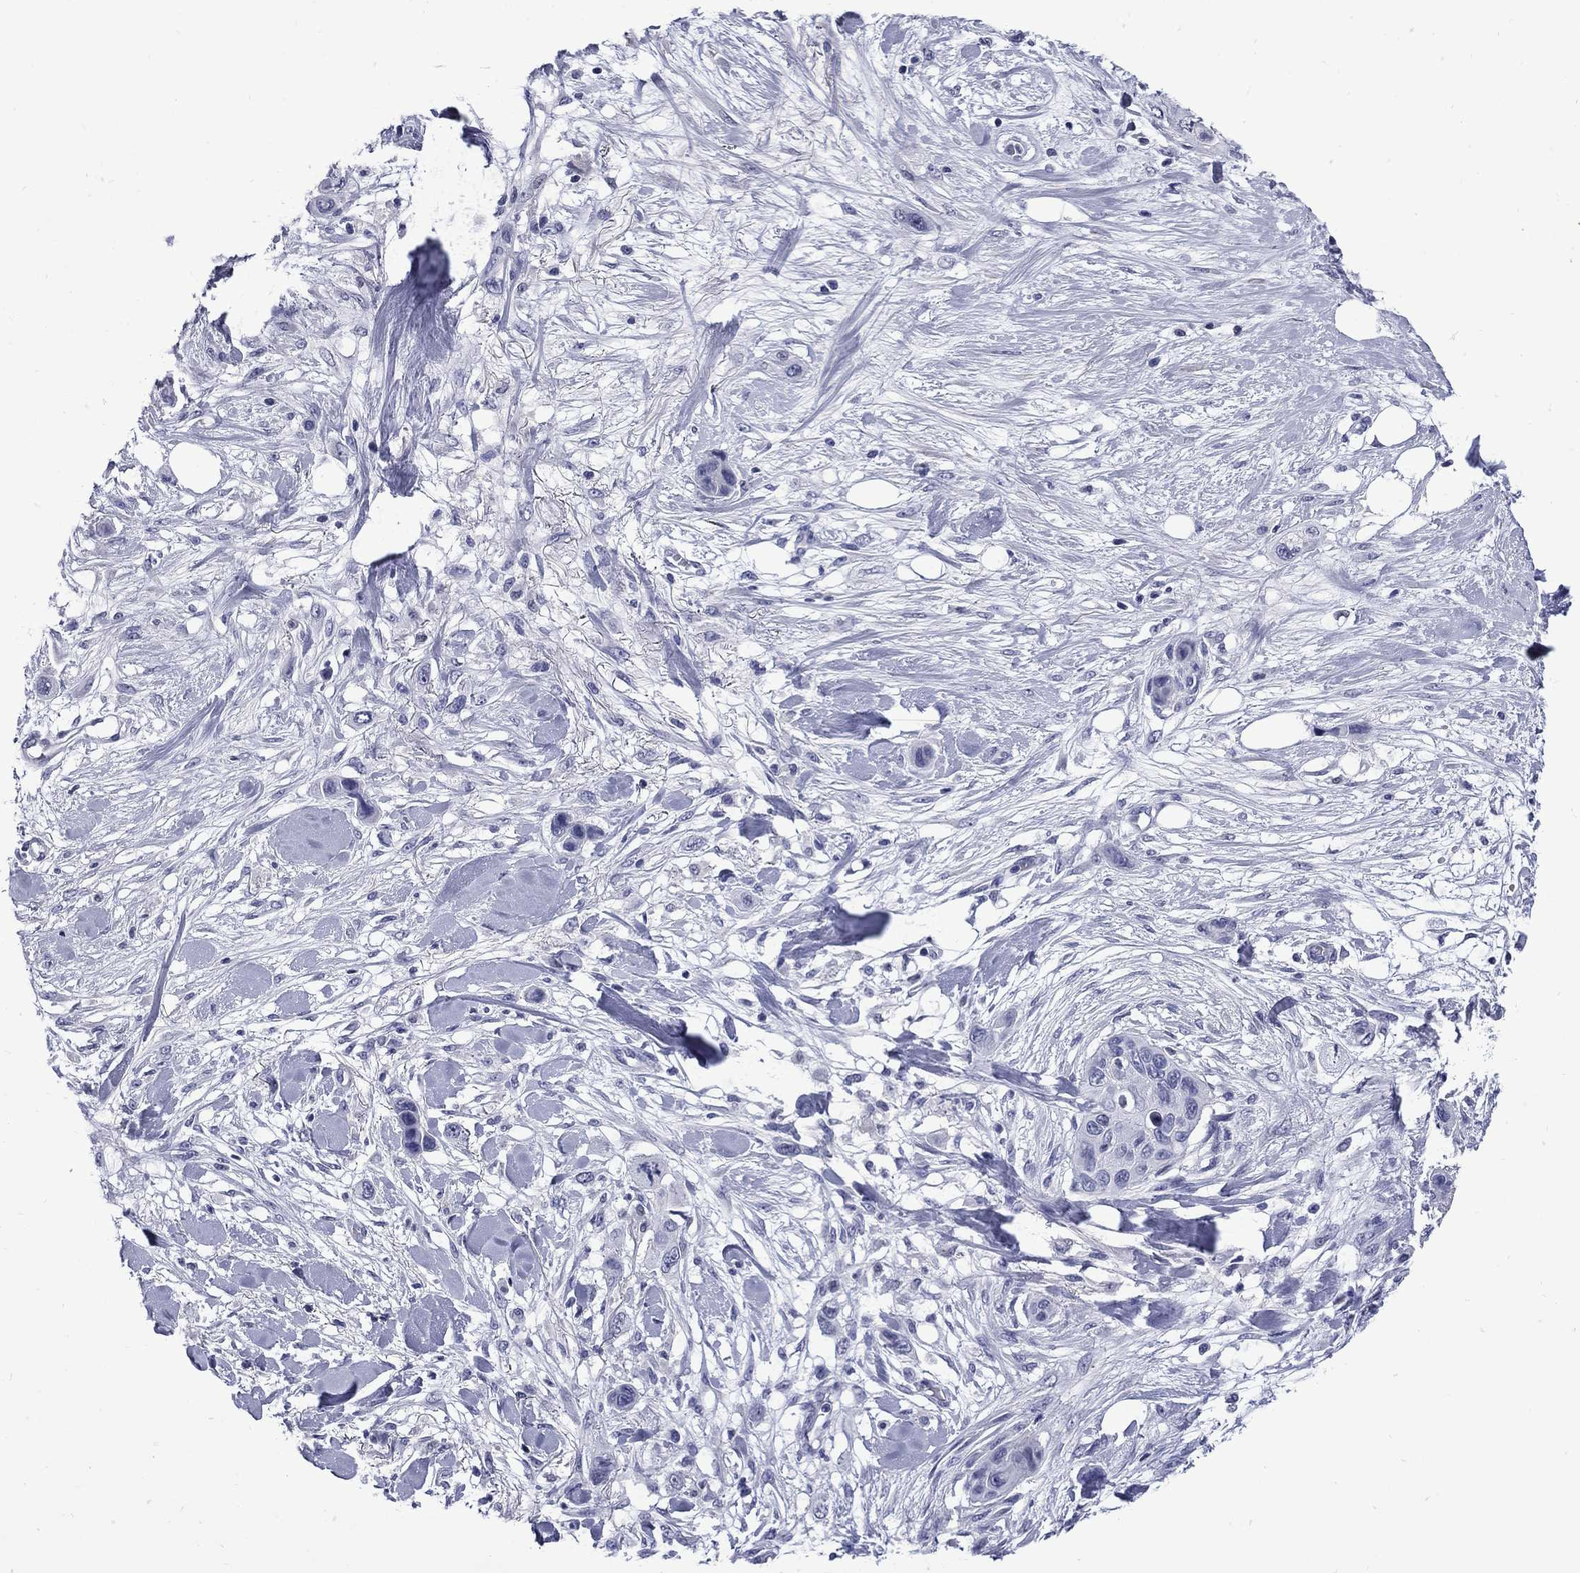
{"staining": {"intensity": "negative", "quantity": "none", "location": "none"}, "tissue": "skin cancer", "cell_type": "Tumor cells", "image_type": "cancer", "snomed": [{"axis": "morphology", "description": "Squamous cell carcinoma, NOS"}, {"axis": "topography", "description": "Skin"}], "caption": "A histopathology image of skin cancer (squamous cell carcinoma) stained for a protein demonstrates no brown staining in tumor cells. (DAB IHC, high magnification).", "gene": "MGARP", "patient": {"sex": "male", "age": 79}}